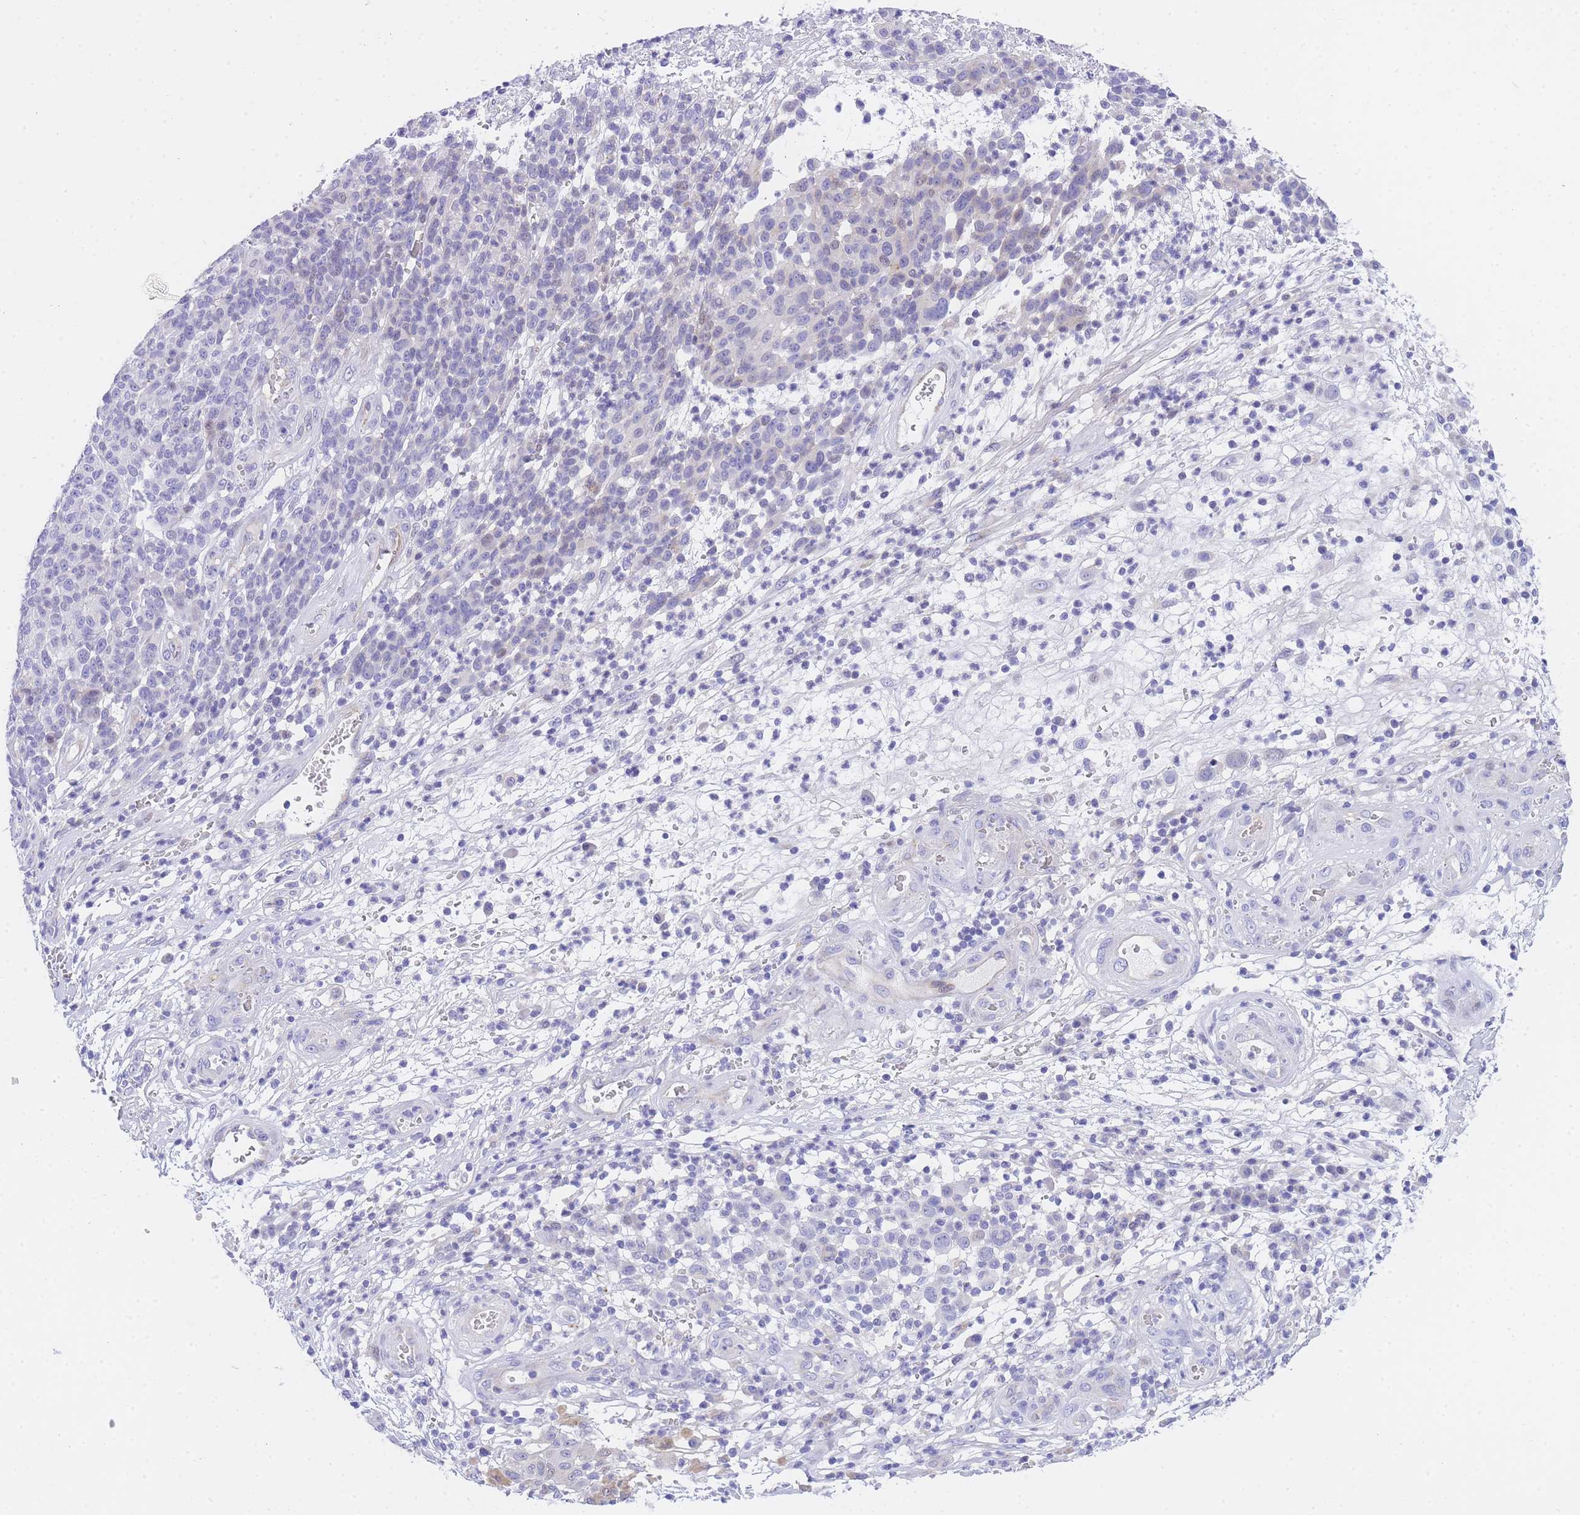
{"staining": {"intensity": "negative", "quantity": "none", "location": "none"}, "tissue": "melanoma", "cell_type": "Tumor cells", "image_type": "cancer", "snomed": [{"axis": "morphology", "description": "Malignant melanoma, NOS"}, {"axis": "topography", "description": "Skin"}], "caption": "High magnification brightfield microscopy of melanoma stained with DAB (brown) and counterstained with hematoxylin (blue): tumor cells show no significant staining.", "gene": "TIFAB", "patient": {"sex": "male", "age": 49}}